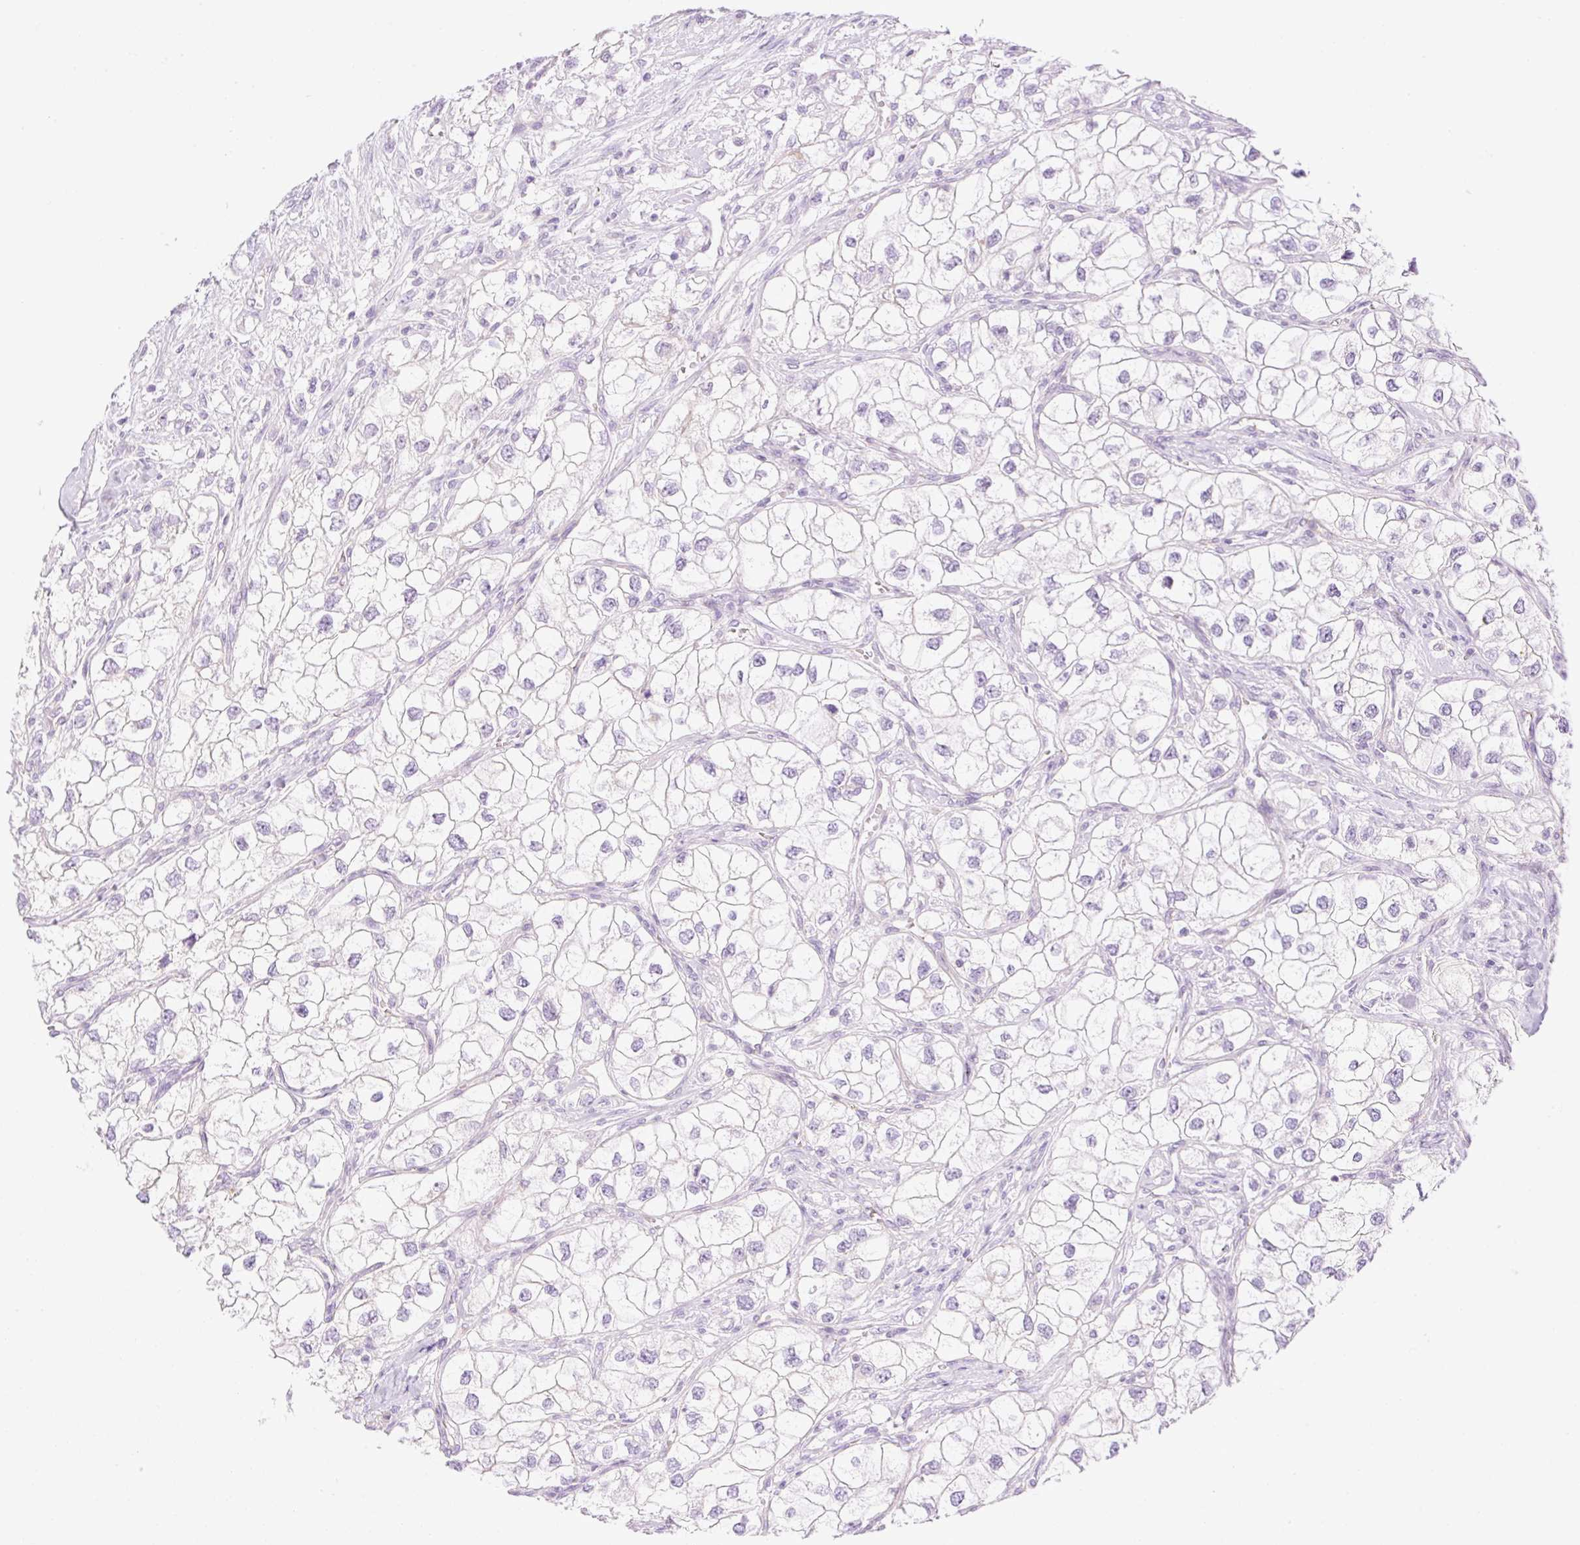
{"staining": {"intensity": "negative", "quantity": "none", "location": "none"}, "tissue": "renal cancer", "cell_type": "Tumor cells", "image_type": "cancer", "snomed": [{"axis": "morphology", "description": "Adenocarcinoma, NOS"}, {"axis": "topography", "description": "Kidney"}], "caption": "Immunohistochemistry histopathology image of neoplastic tissue: human renal cancer (adenocarcinoma) stained with DAB shows no significant protein expression in tumor cells.", "gene": "EHD3", "patient": {"sex": "male", "age": 59}}